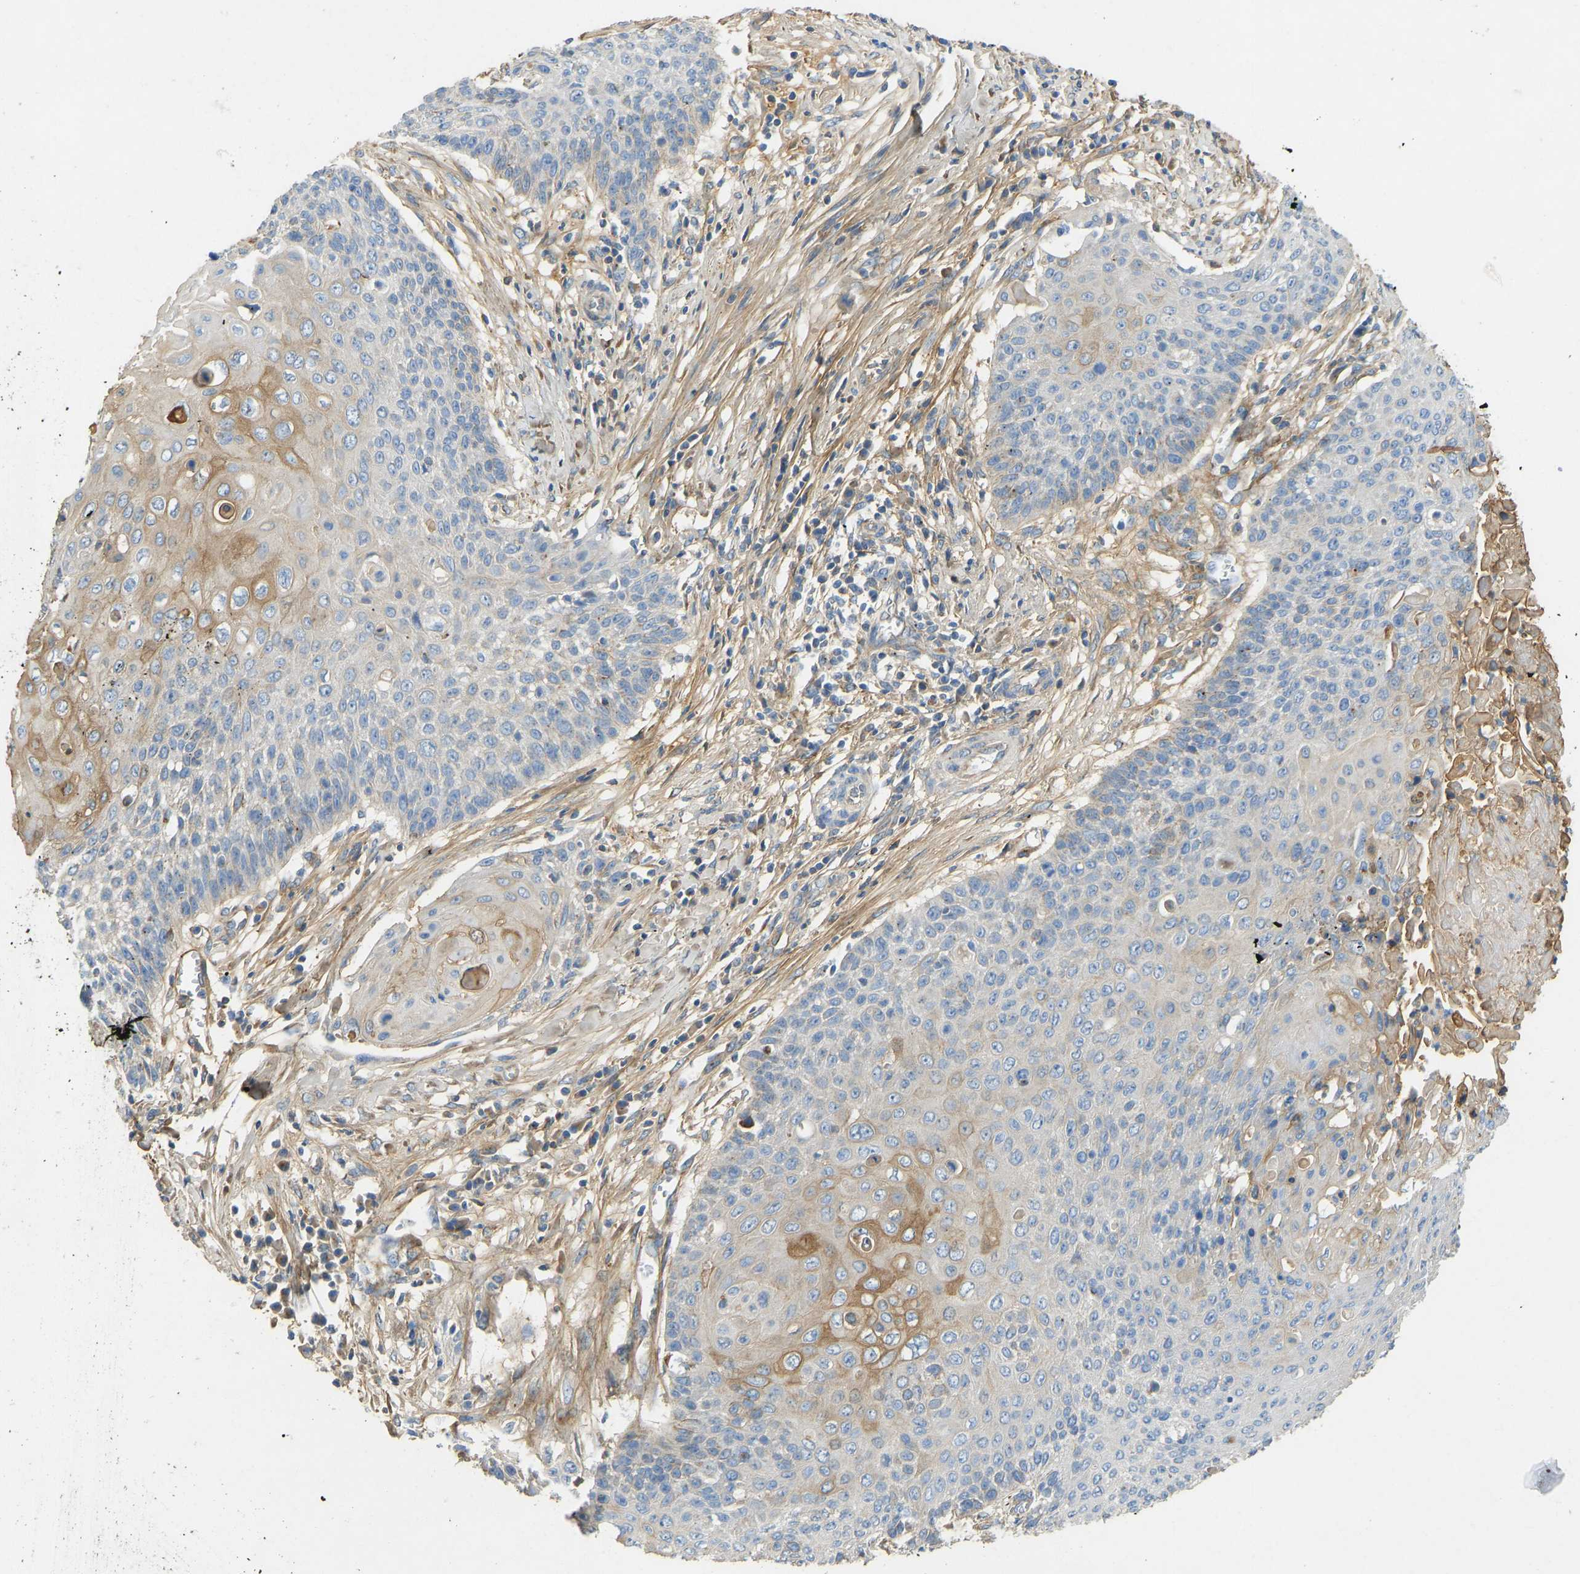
{"staining": {"intensity": "moderate", "quantity": "<25%", "location": "cytoplasmic/membranous"}, "tissue": "cervical cancer", "cell_type": "Tumor cells", "image_type": "cancer", "snomed": [{"axis": "morphology", "description": "Squamous cell carcinoma, NOS"}, {"axis": "topography", "description": "Cervix"}], "caption": "IHC image of neoplastic tissue: squamous cell carcinoma (cervical) stained using immunohistochemistry (IHC) reveals low levels of moderate protein expression localized specifically in the cytoplasmic/membranous of tumor cells, appearing as a cytoplasmic/membranous brown color.", "gene": "TECTA", "patient": {"sex": "female", "age": 39}}